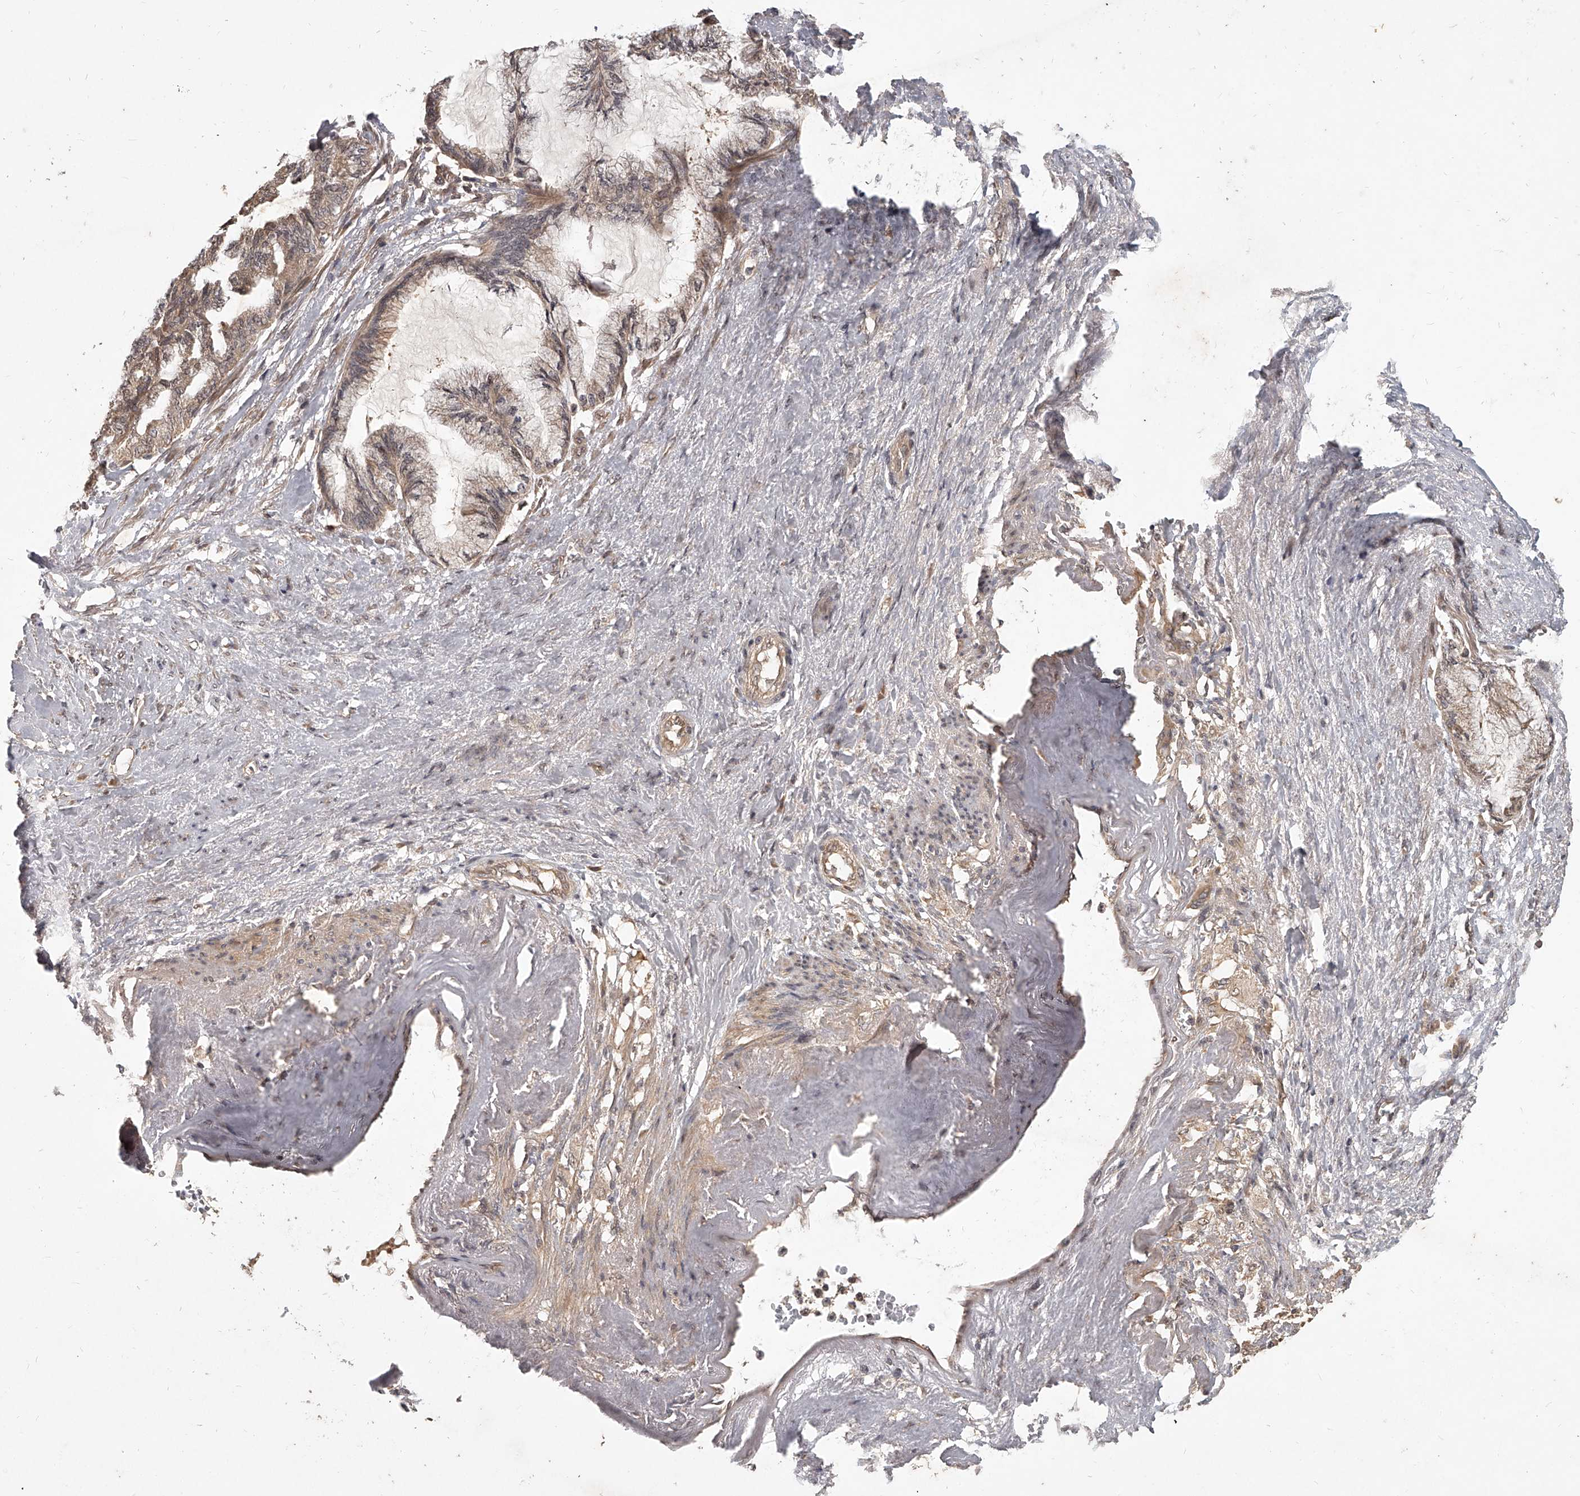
{"staining": {"intensity": "moderate", "quantity": ">75%", "location": "cytoplasmic/membranous"}, "tissue": "endometrial cancer", "cell_type": "Tumor cells", "image_type": "cancer", "snomed": [{"axis": "morphology", "description": "Adenocarcinoma, NOS"}, {"axis": "topography", "description": "Endometrium"}], "caption": "Immunohistochemical staining of adenocarcinoma (endometrial) demonstrates medium levels of moderate cytoplasmic/membranous expression in about >75% of tumor cells.", "gene": "SLC37A1", "patient": {"sex": "female", "age": 86}}